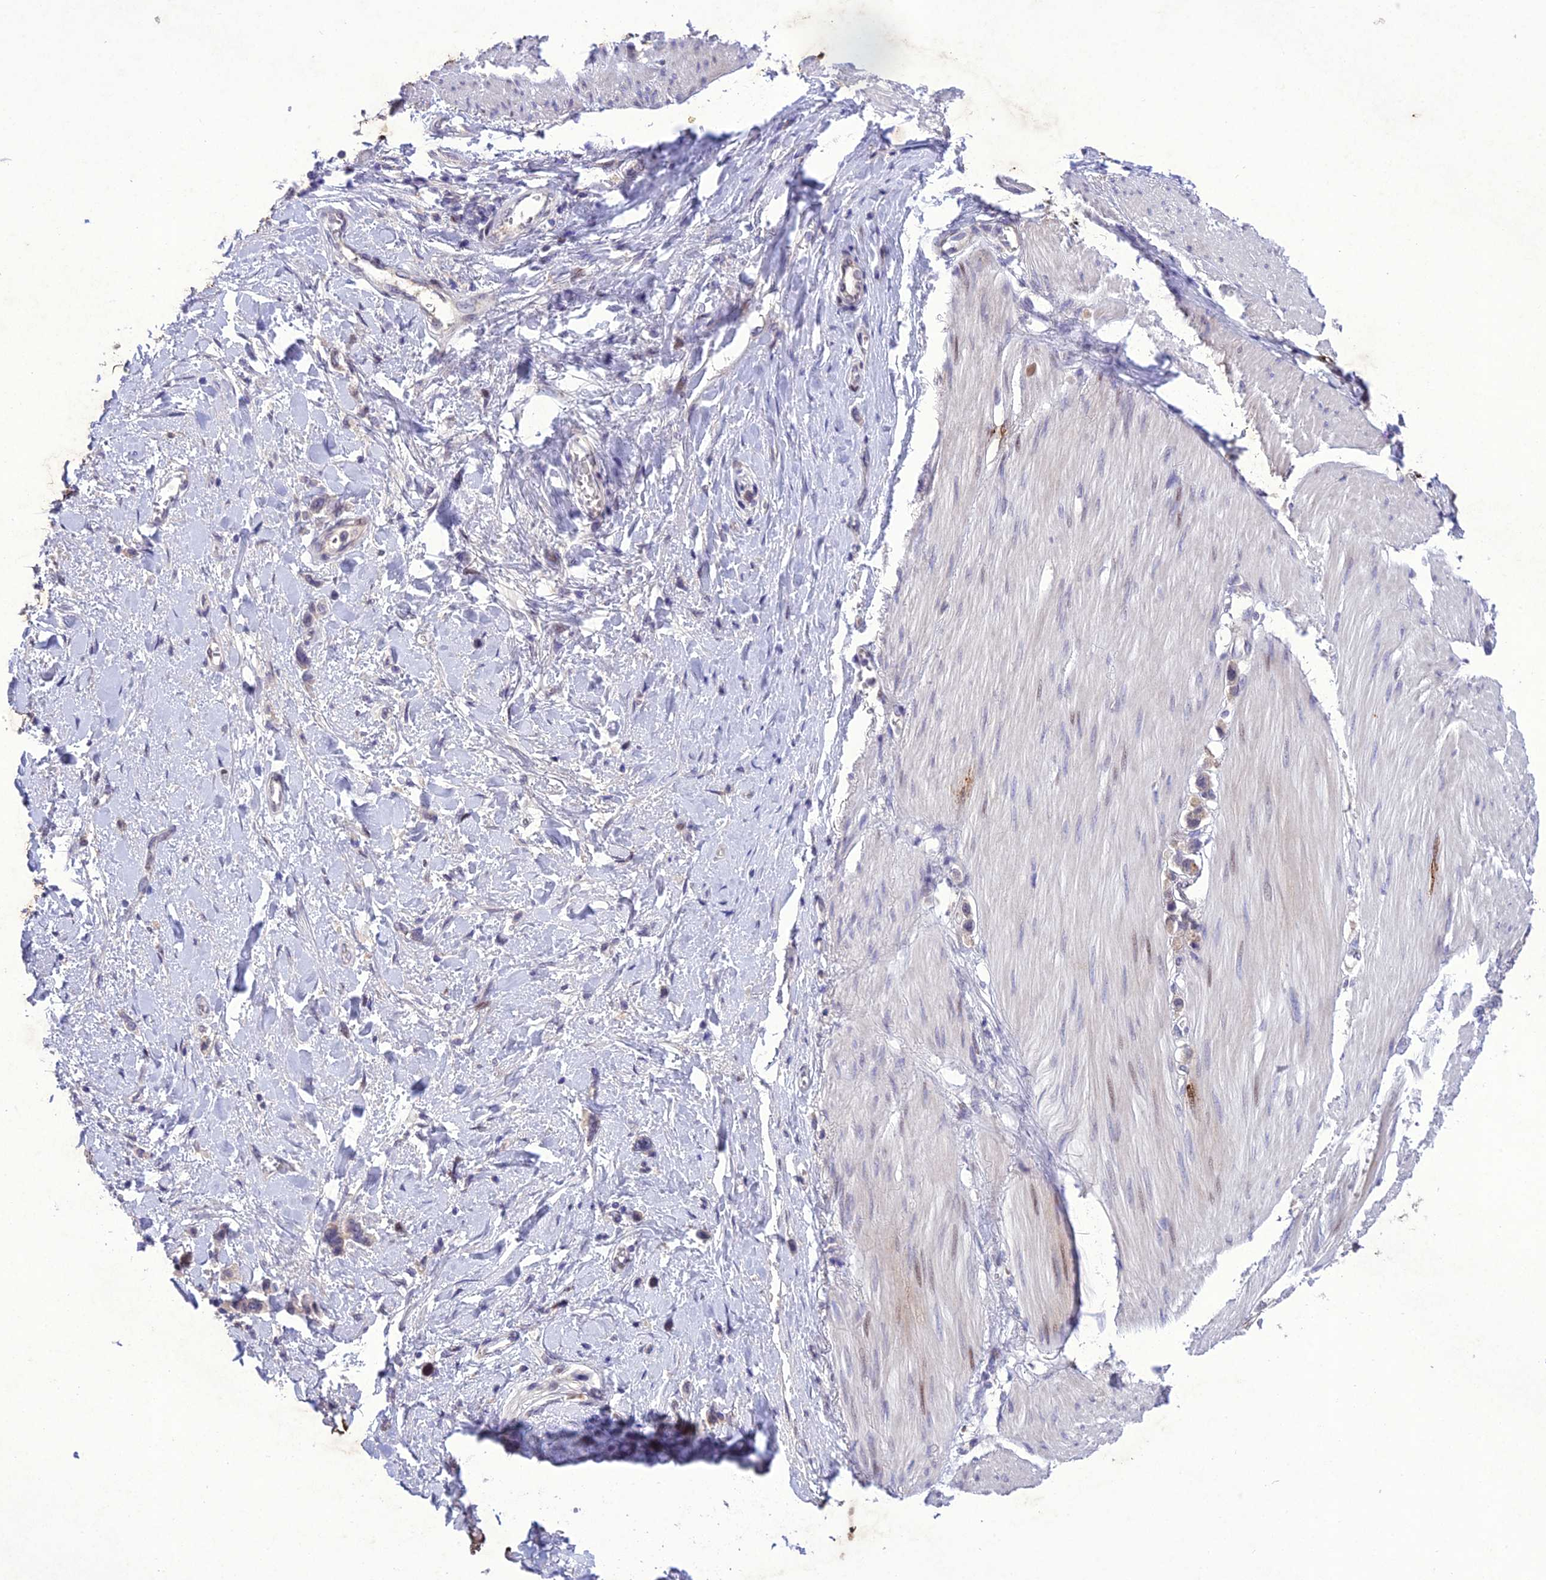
{"staining": {"intensity": "weak", "quantity": "<25%", "location": "cytoplasmic/membranous"}, "tissue": "stomach cancer", "cell_type": "Tumor cells", "image_type": "cancer", "snomed": [{"axis": "morphology", "description": "Adenocarcinoma, NOS"}, {"axis": "topography", "description": "Stomach"}], "caption": "Tumor cells are negative for brown protein staining in stomach cancer.", "gene": "ANKRD52", "patient": {"sex": "female", "age": 65}}